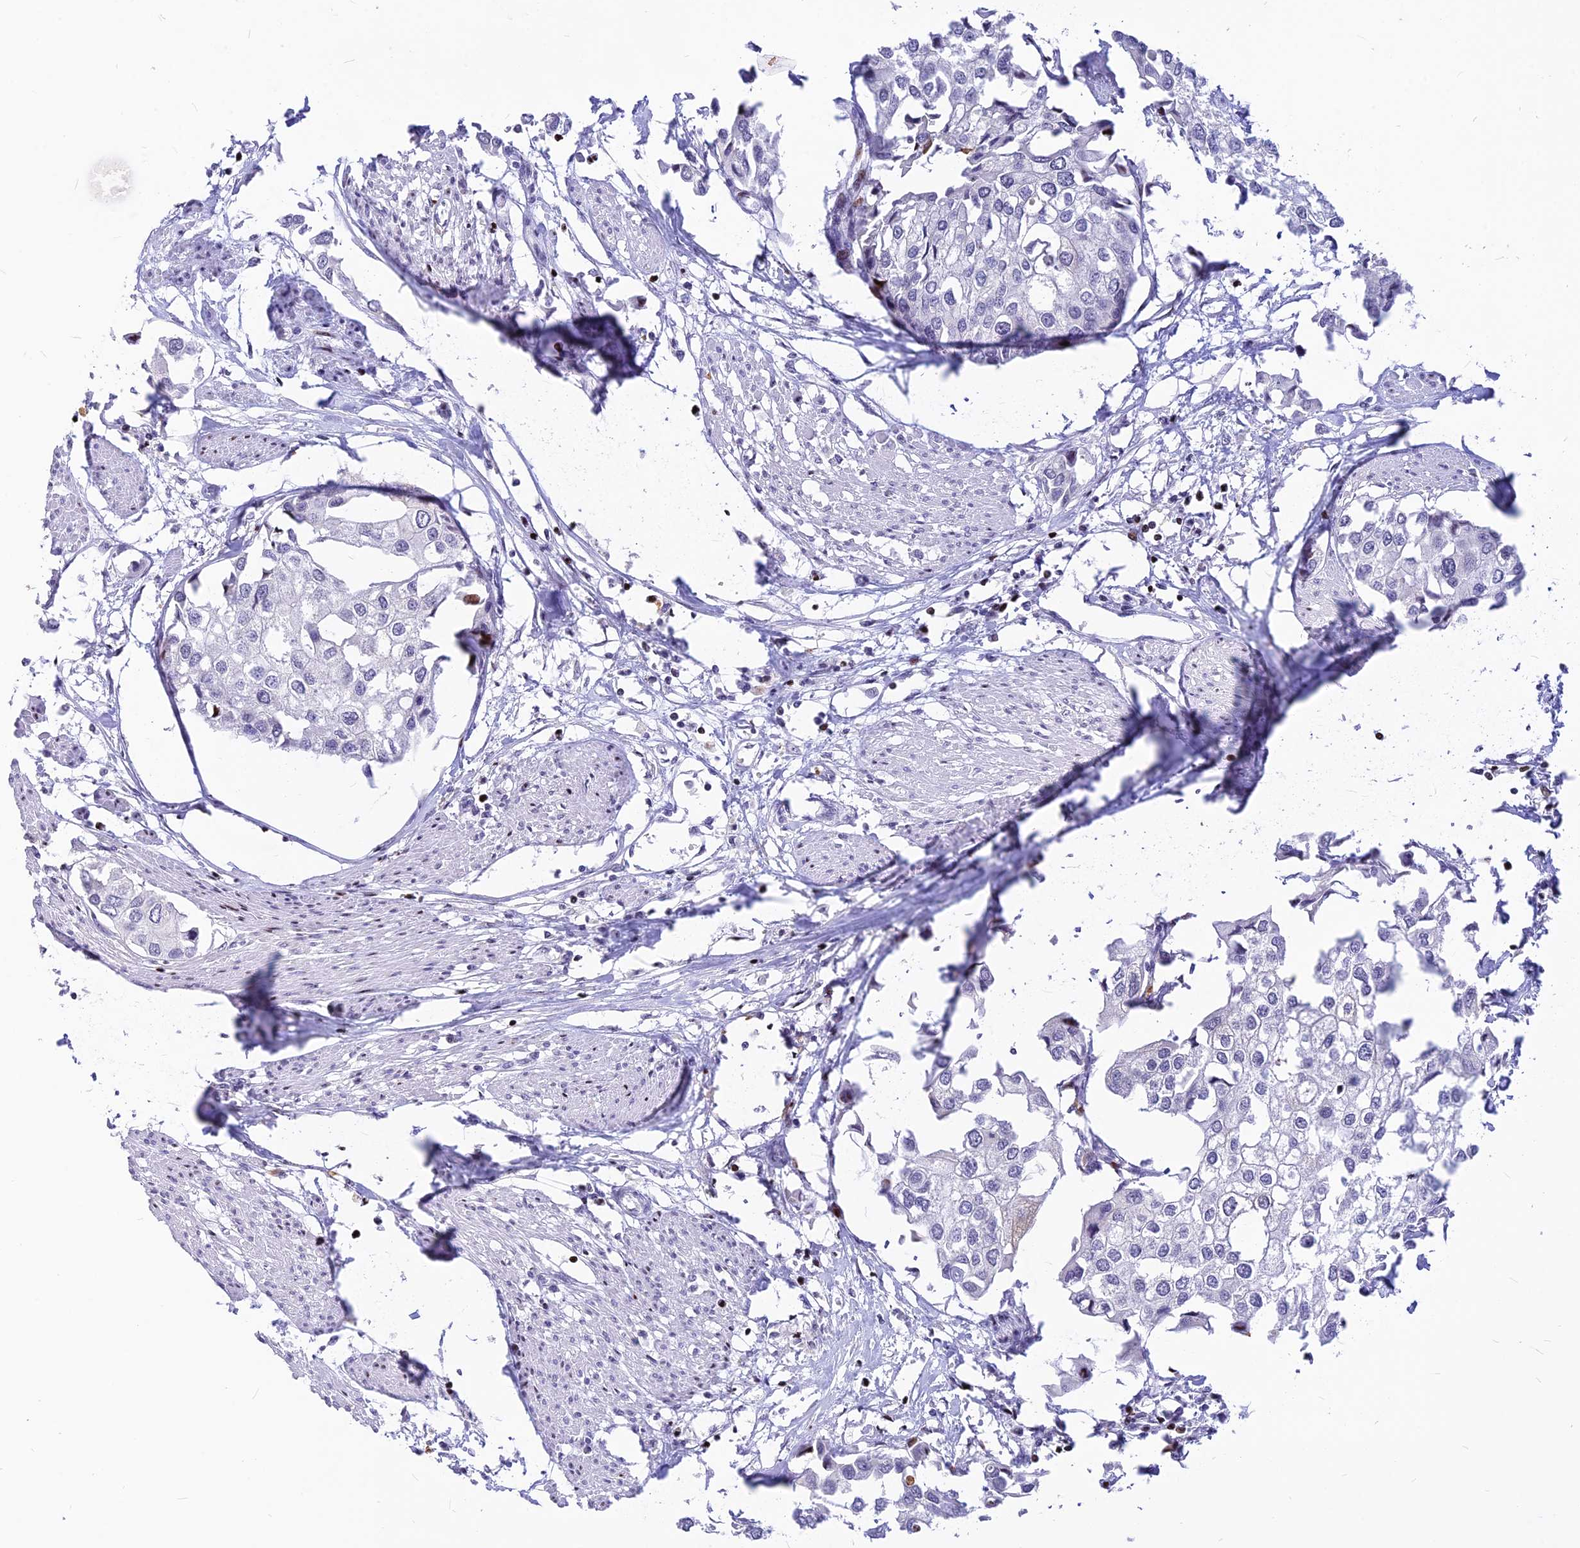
{"staining": {"intensity": "negative", "quantity": "none", "location": "none"}, "tissue": "urothelial cancer", "cell_type": "Tumor cells", "image_type": "cancer", "snomed": [{"axis": "morphology", "description": "Urothelial carcinoma, High grade"}, {"axis": "topography", "description": "Urinary bladder"}], "caption": "The IHC micrograph has no significant positivity in tumor cells of urothelial cancer tissue. (DAB IHC, high magnification).", "gene": "PRPS1", "patient": {"sex": "male", "age": 64}}